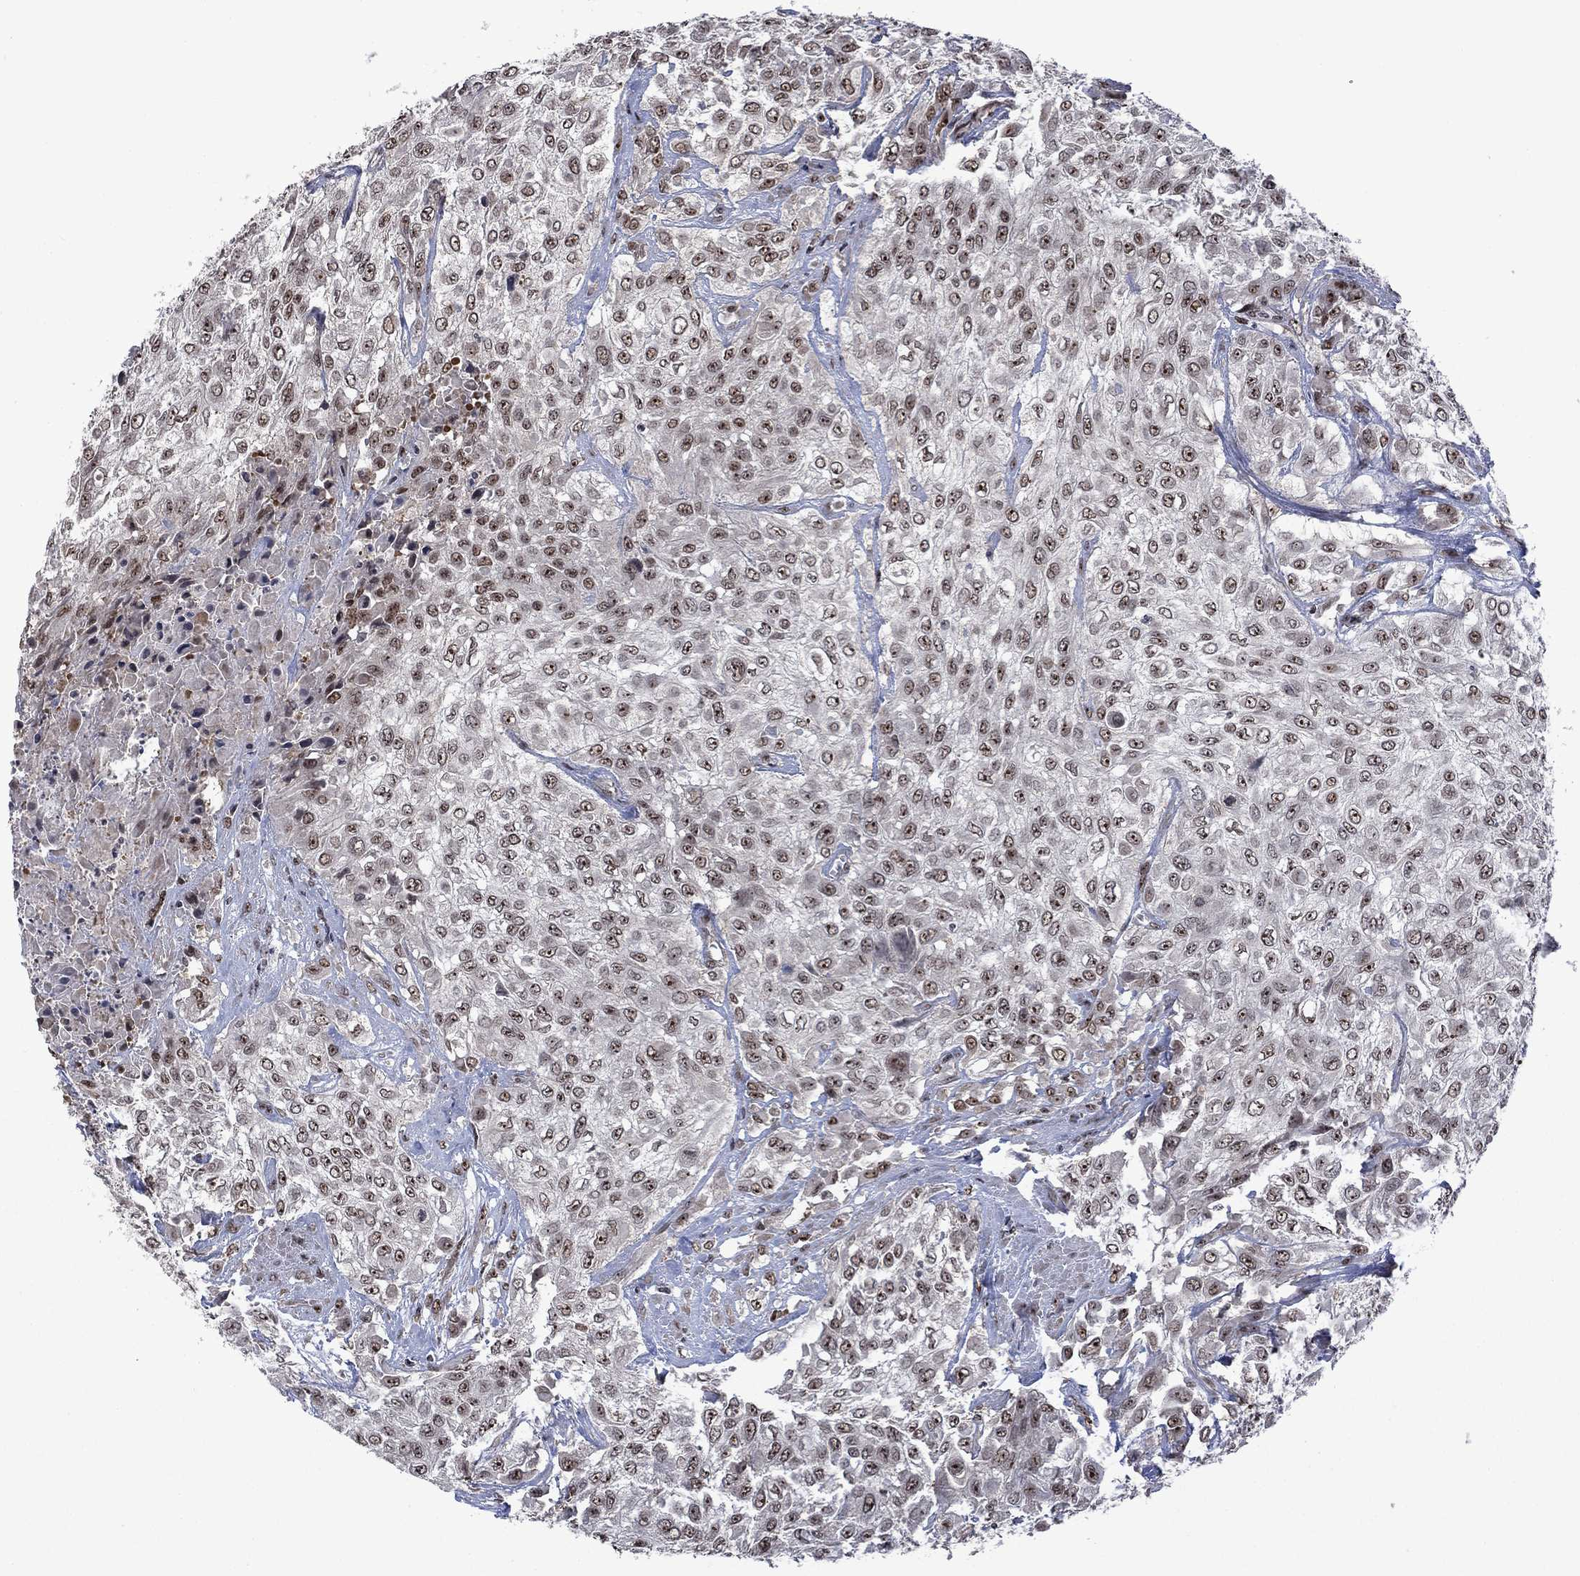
{"staining": {"intensity": "moderate", "quantity": "<25%", "location": "nuclear"}, "tissue": "urothelial cancer", "cell_type": "Tumor cells", "image_type": "cancer", "snomed": [{"axis": "morphology", "description": "Urothelial carcinoma, High grade"}, {"axis": "topography", "description": "Urinary bladder"}], "caption": "The immunohistochemical stain highlights moderate nuclear expression in tumor cells of urothelial cancer tissue.", "gene": "FBL", "patient": {"sex": "male", "age": 57}}